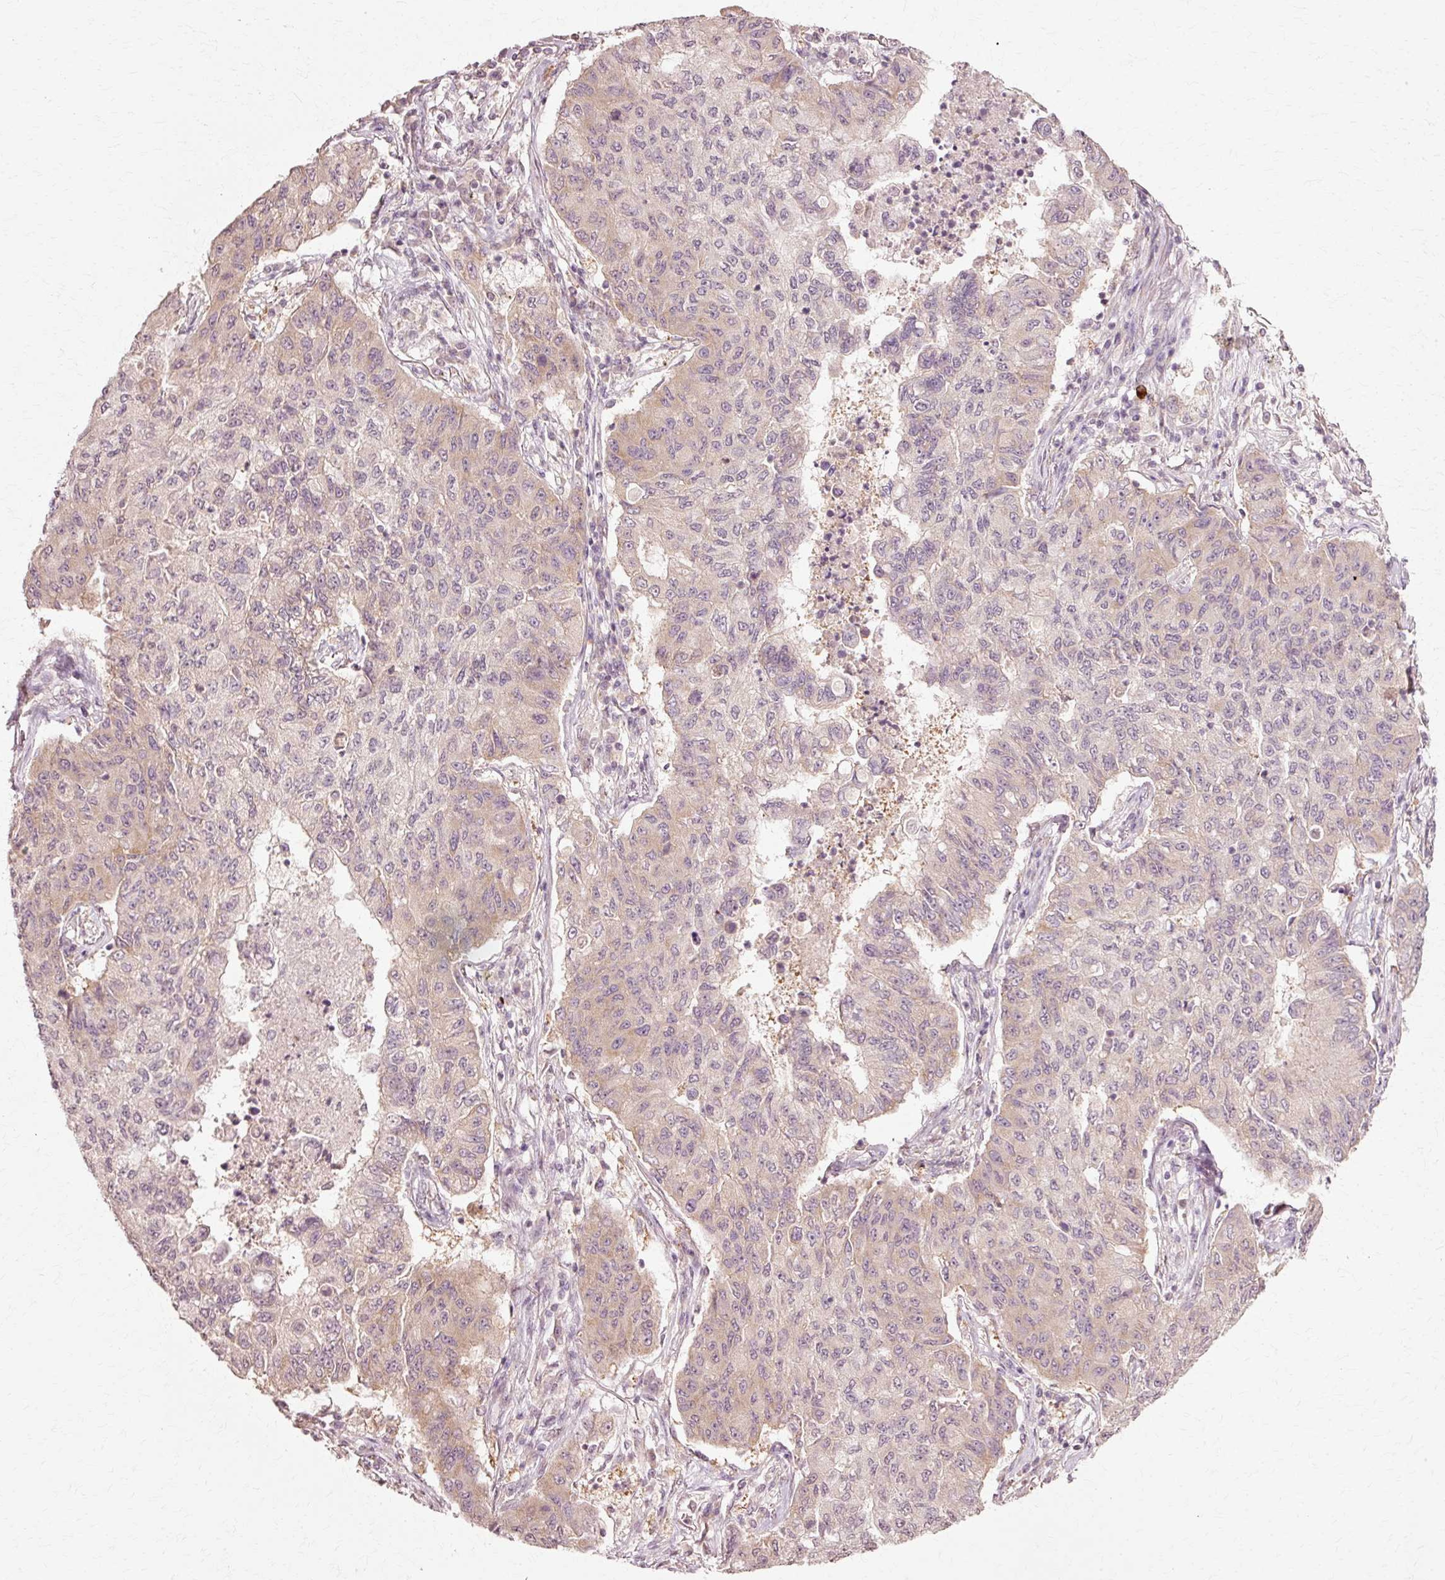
{"staining": {"intensity": "weak", "quantity": "25%-75%", "location": "cytoplasmic/membranous"}, "tissue": "lung cancer", "cell_type": "Tumor cells", "image_type": "cancer", "snomed": [{"axis": "morphology", "description": "Squamous cell carcinoma, NOS"}, {"axis": "topography", "description": "Lung"}], "caption": "The photomicrograph reveals a brown stain indicating the presence of a protein in the cytoplasmic/membranous of tumor cells in squamous cell carcinoma (lung). (Stains: DAB (3,3'-diaminobenzidine) in brown, nuclei in blue, Microscopy: brightfield microscopy at high magnification).", "gene": "RGPD5", "patient": {"sex": "male", "age": 74}}